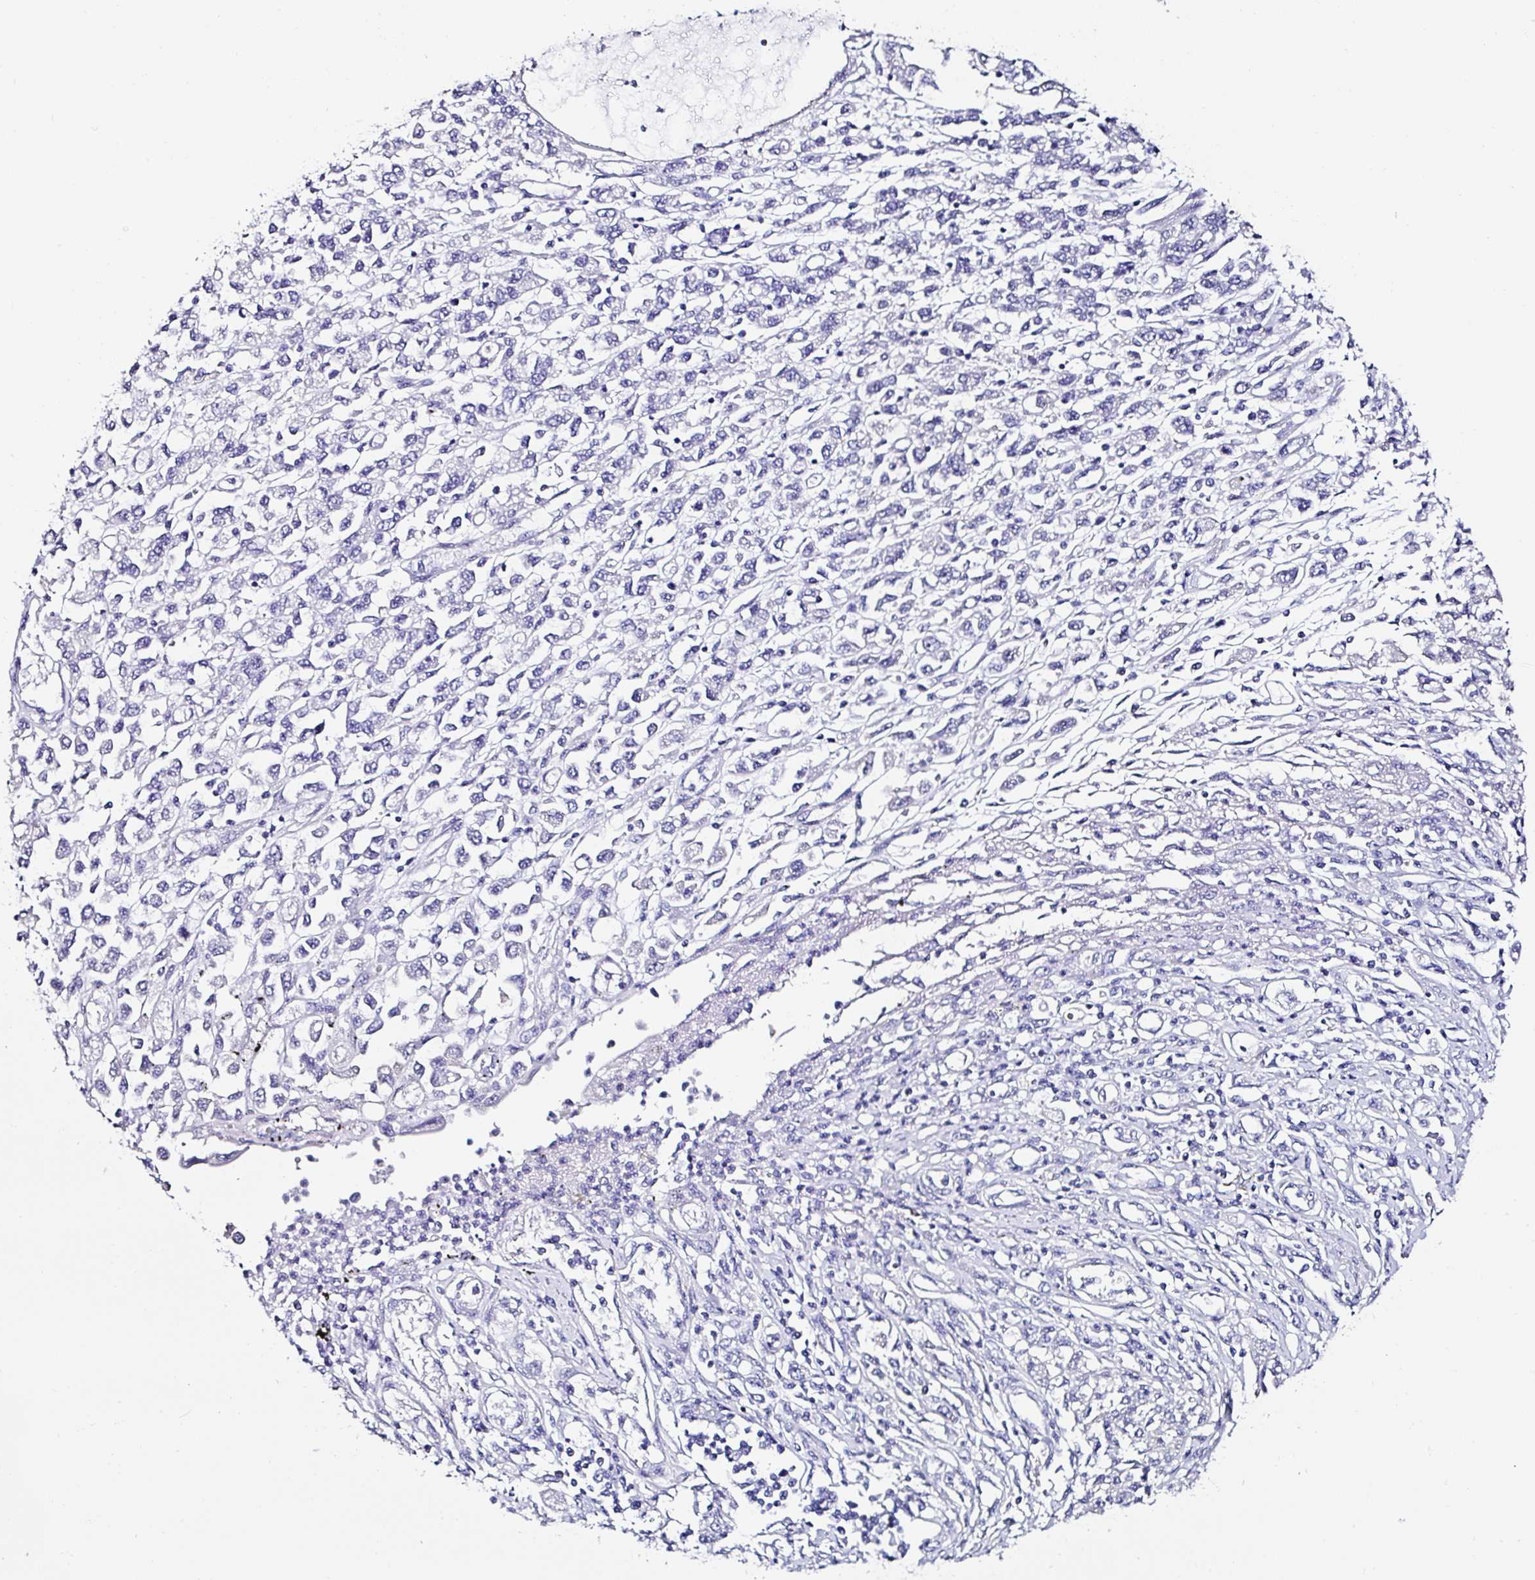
{"staining": {"intensity": "negative", "quantity": "none", "location": "none"}, "tissue": "stomach cancer", "cell_type": "Tumor cells", "image_type": "cancer", "snomed": [{"axis": "morphology", "description": "Adenocarcinoma, NOS"}, {"axis": "topography", "description": "Stomach"}], "caption": "Image shows no significant protein positivity in tumor cells of stomach cancer.", "gene": "TMPRSS11E", "patient": {"sex": "female", "age": 76}}